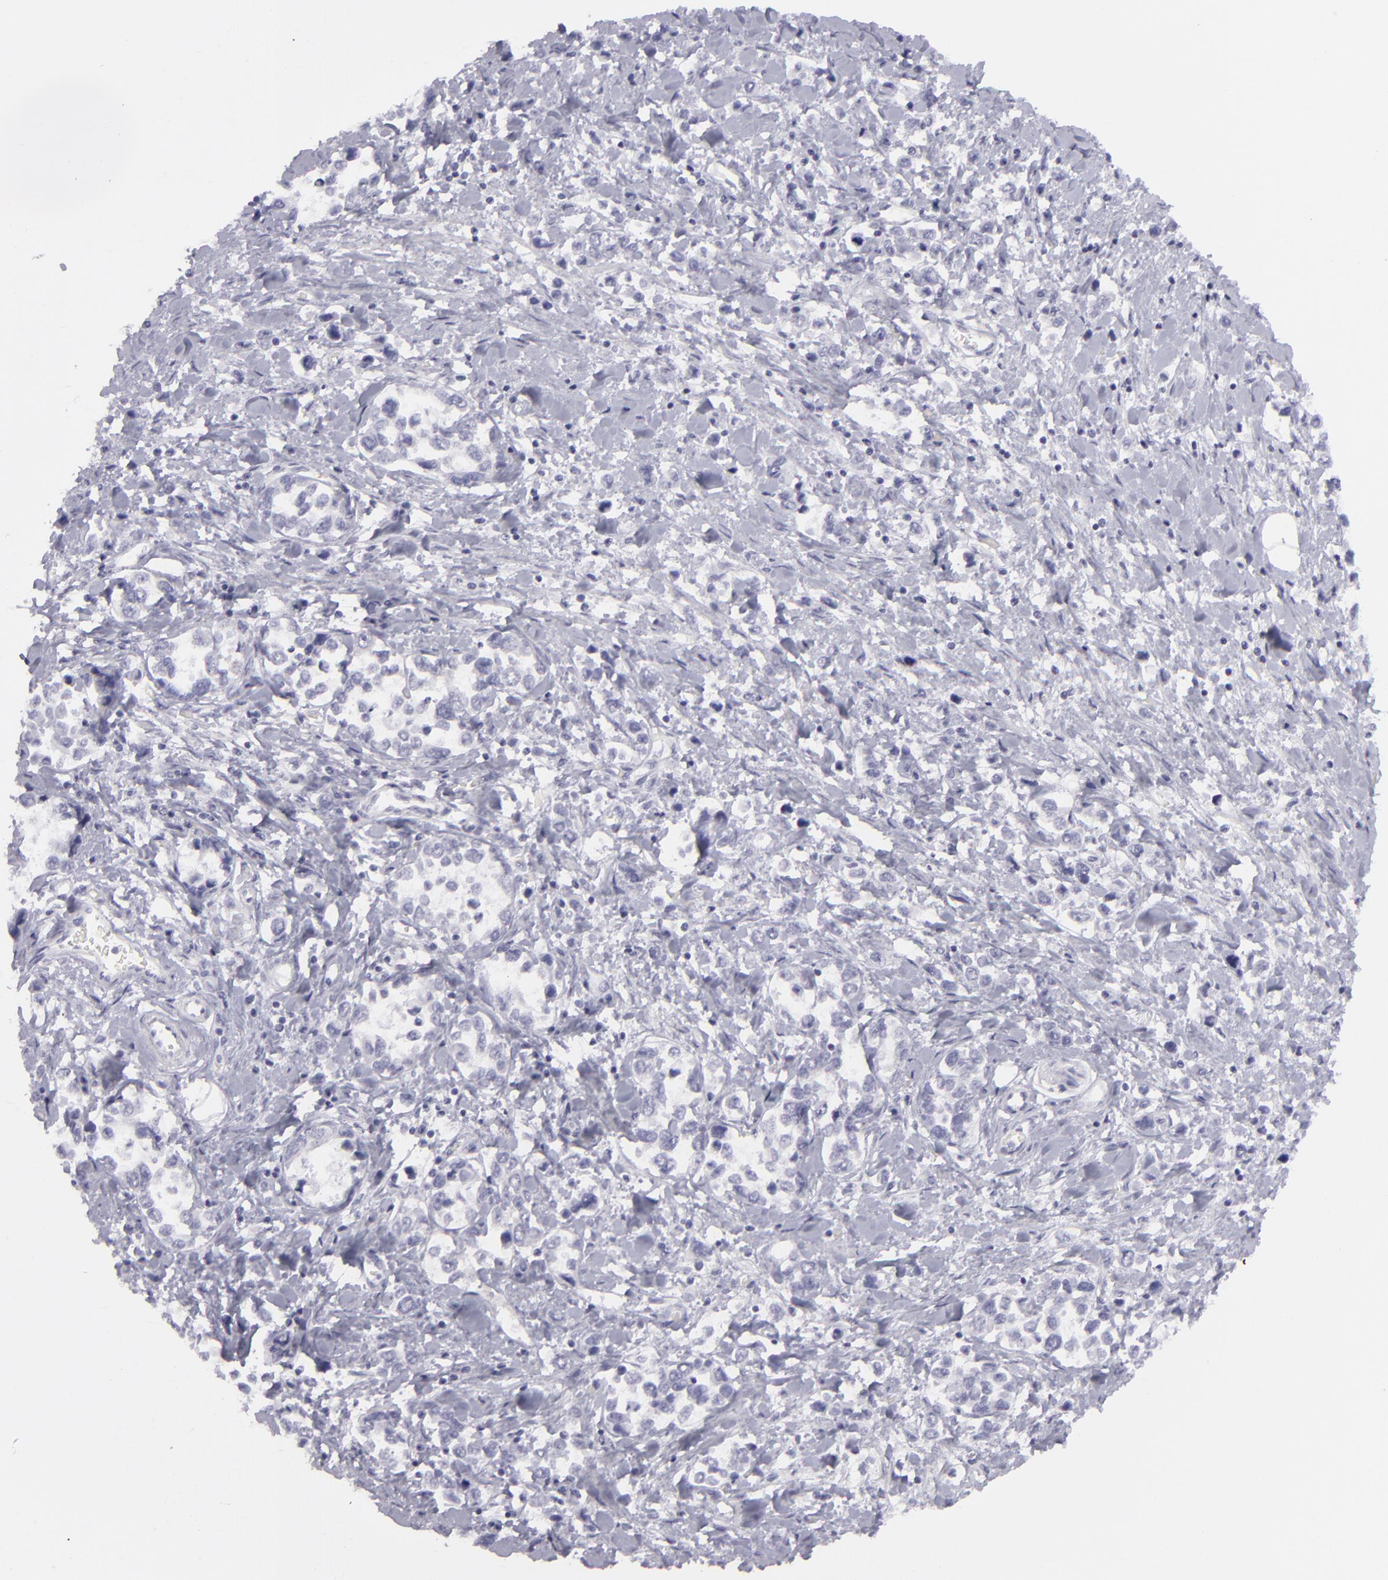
{"staining": {"intensity": "negative", "quantity": "none", "location": "none"}, "tissue": "stomach cancer", "cell_type": "Tumor cells", "image_type": "cancer", "snomed": [{"axis": "morphology", "description": "Adenocarcinoma, NOS"}, {"axis": "topography", "description": "Stomach, upper"}], "caption": "This is a photomicrograph of immunohistochemistry staining of stomach adenocarcinoma, which shows no positivity in tumor cells.", "gene": "DLG4", "patient": {"sex": "male", "age": 76}}